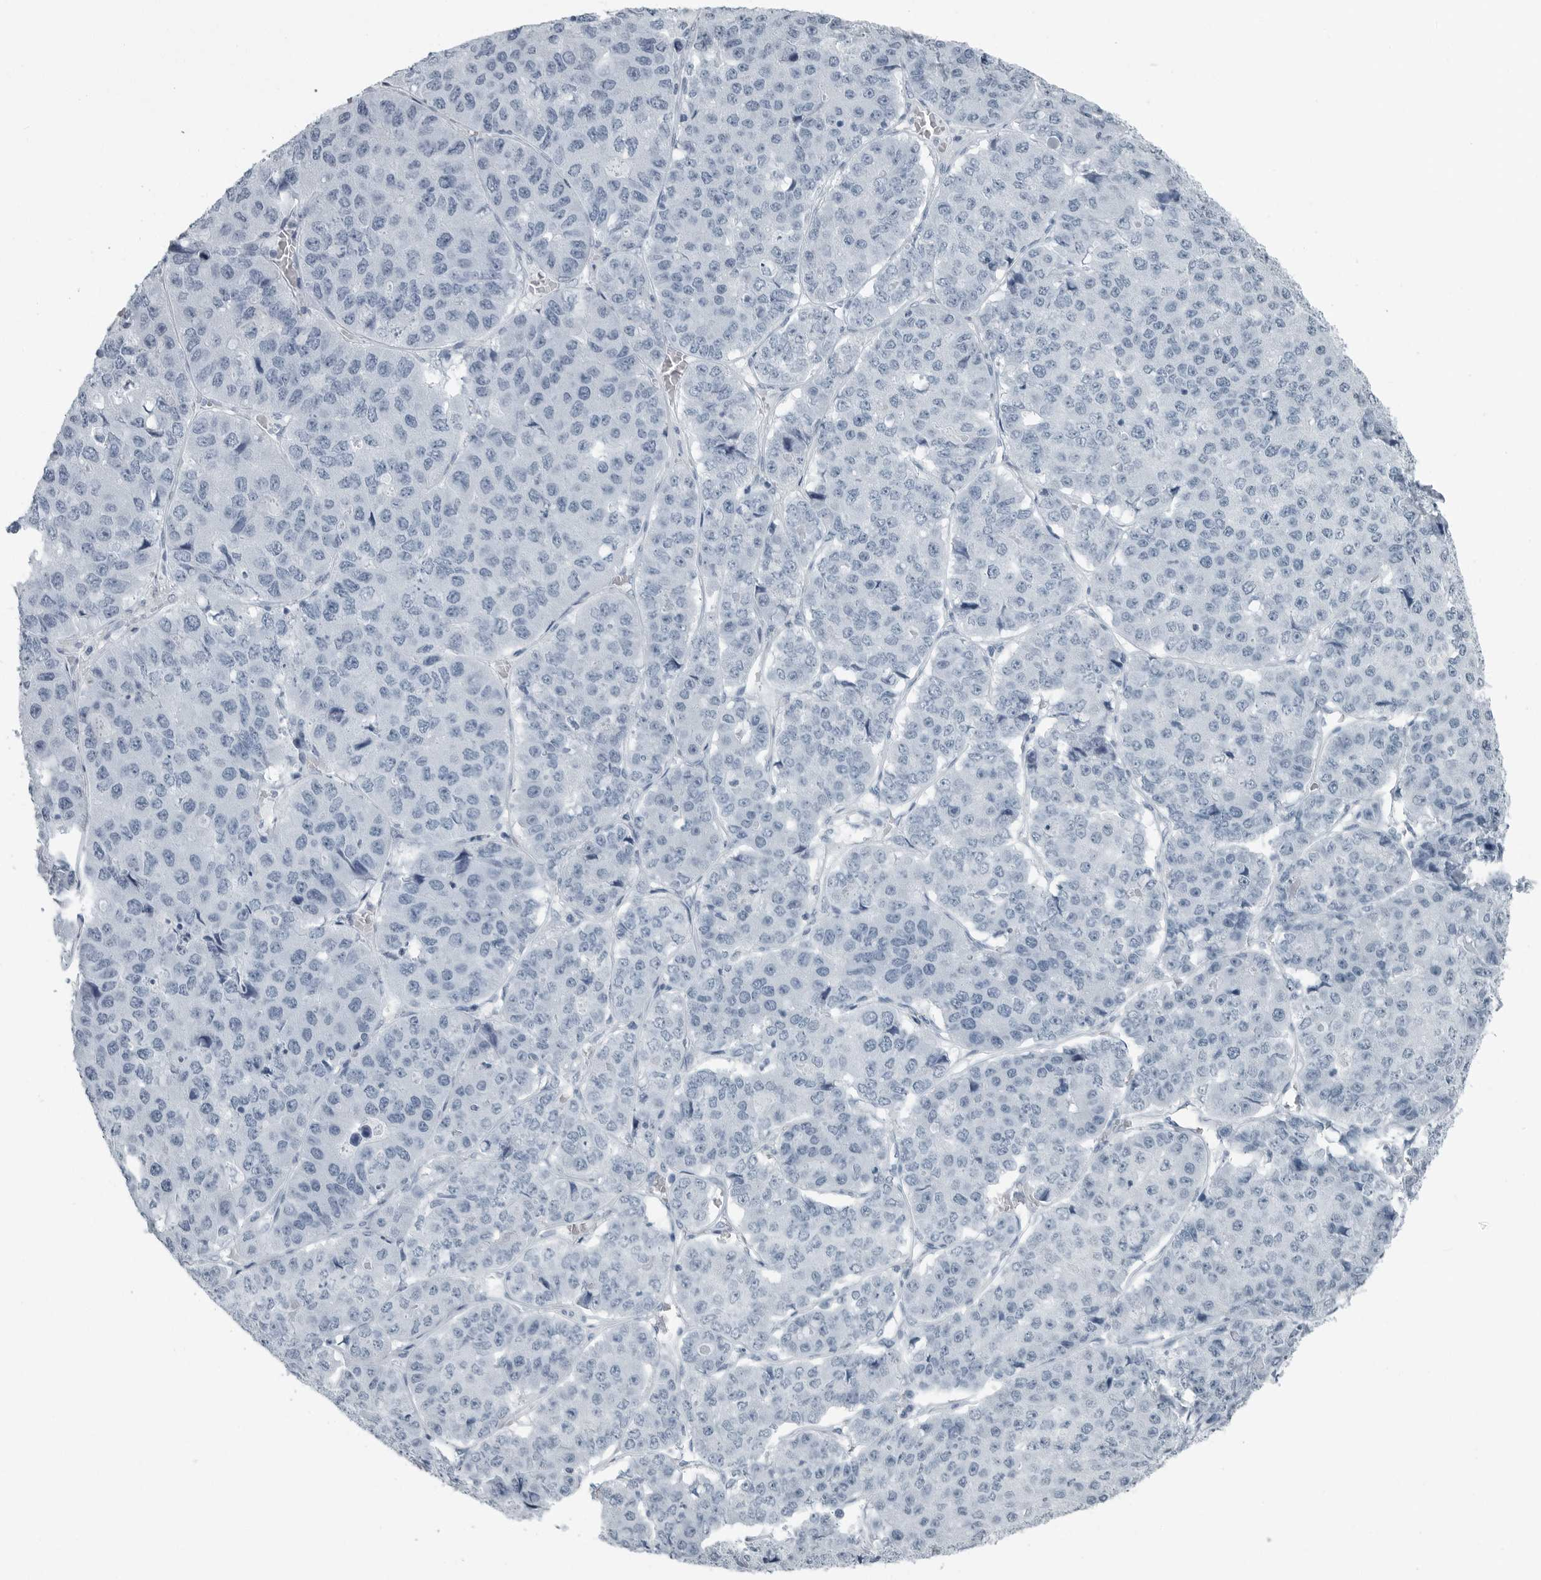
{"staining": {"intensity": "negative", "quantity": "none", "location": "none"}, "tissue": "pancreatic cancer", "cell_type": "Tumor cells", "image_type": "cancer", "snomed": [{"axis": "morphology", "description": "Adenocarcinoma, NOS"}, {"axis": "topography", "description": "Pancreas"}], "caption": "The photomicrograph displays no significant positivity in tumor cells of pancreatic adenocarcinoma. (Stains: DAB (3,3'-diaminobenzidine) immunohistochemistry (IHC) with hematoxylin counter stain, Microscopy: brightfield microscopy at high magnification).", "gene": "FABP6", "patient": {"sex": "male", "age": 50}}